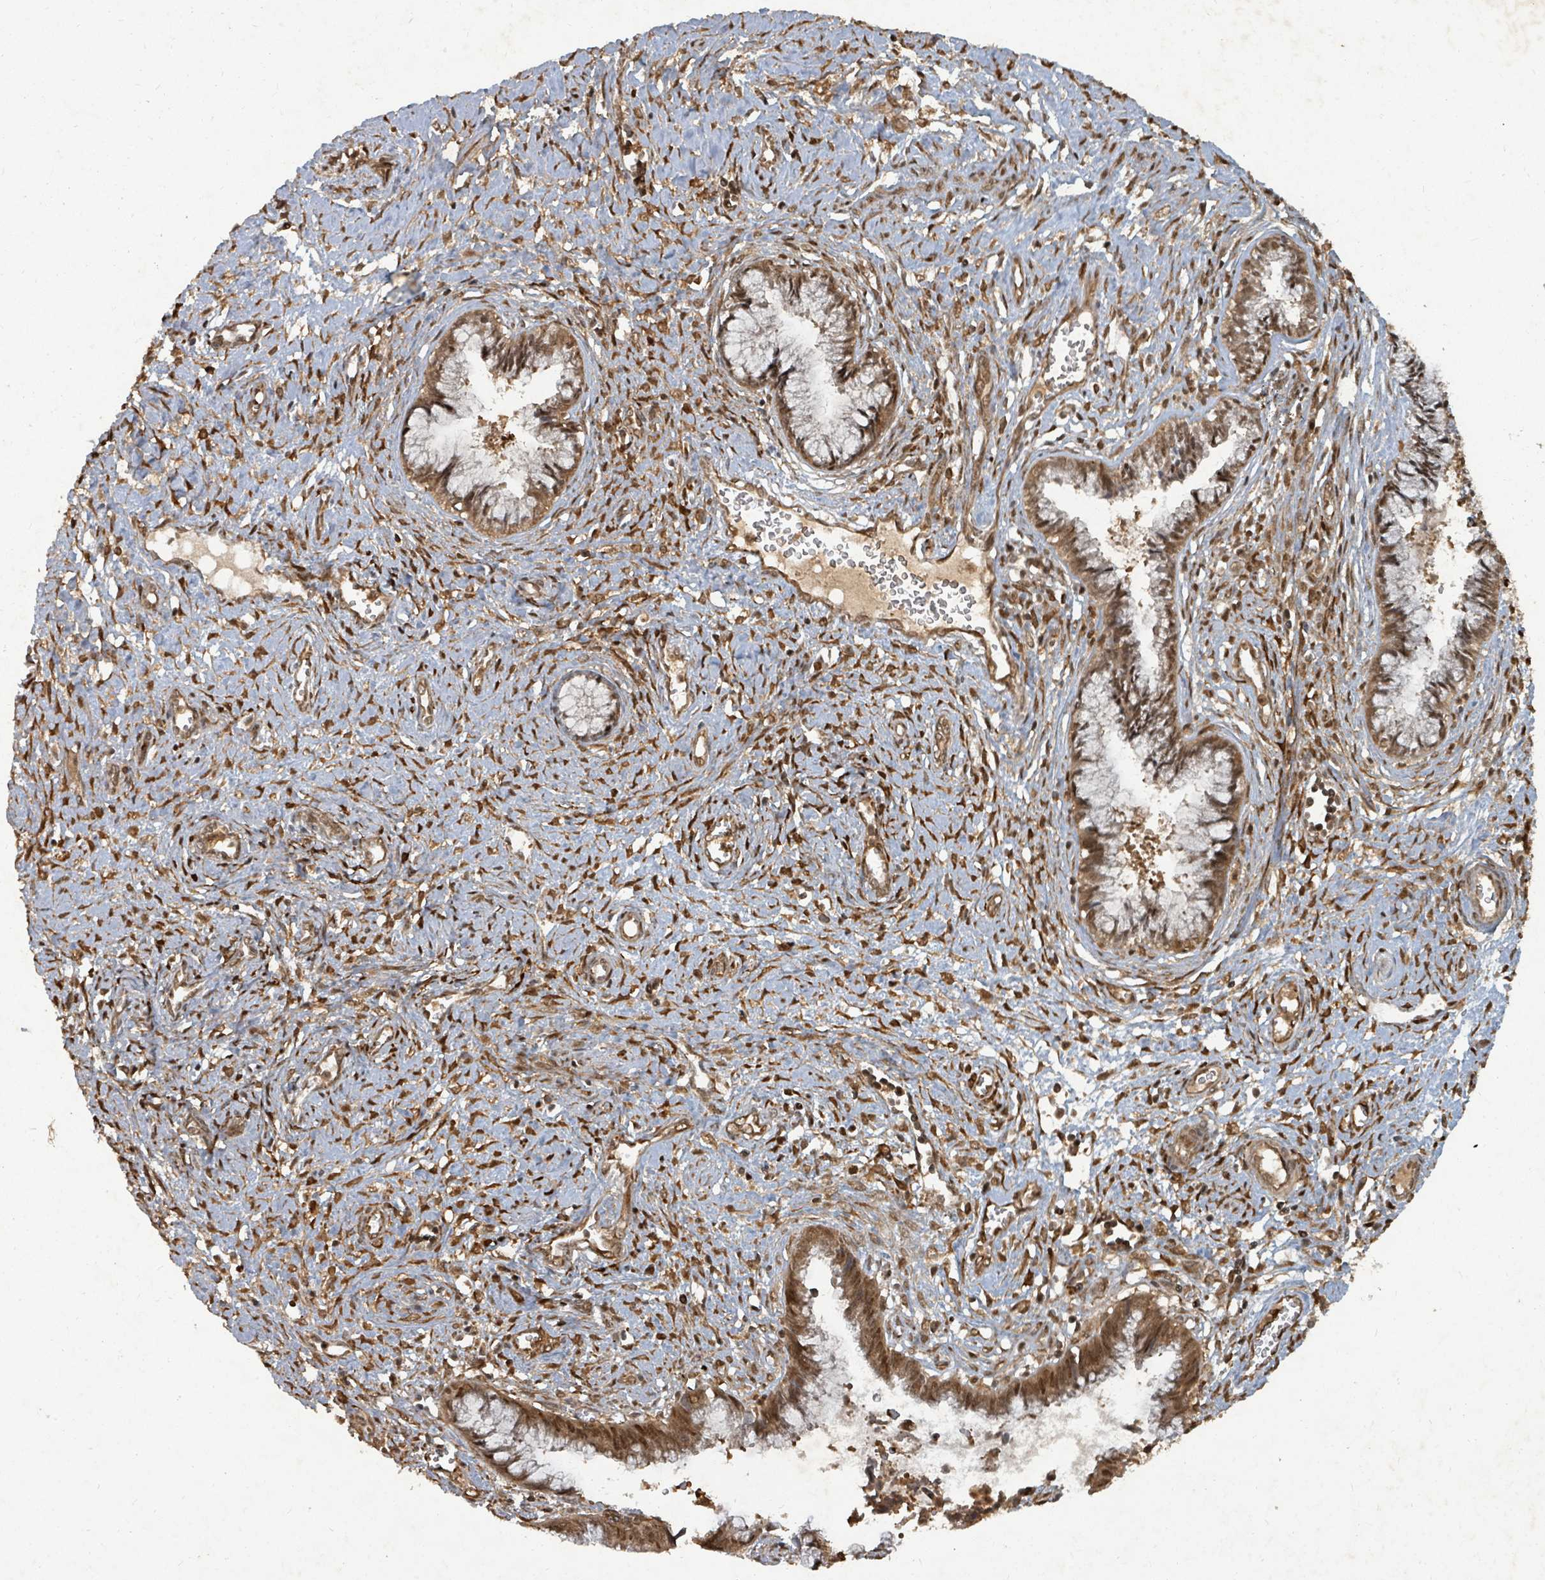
{"staining": {"intensity": "moderate", "quantity": ">75%", "location": "cytoplasmic/membranous,nuclear"}, "tissue": "cervical cancer", "cell_type": "Tumor cells", "image_type": "cancer", "snomed": [{"axis": "morphology", "description": "Adenocarcinoma, NOS"}, {"axis": "topography", "description": "Cervix"}], "caption": "Immunohistochemistry (DAB) staining of human adenocarcinoma (cervical) demonstrates moderate cytoplasmic/membranous and nuclear protein positivity in approximately >75% of tumor cells. (DAB IHC with brightfield microscopy, high magnification).", "gene": "KDM4E", "patient": {"sex": "female", "age": 44}}